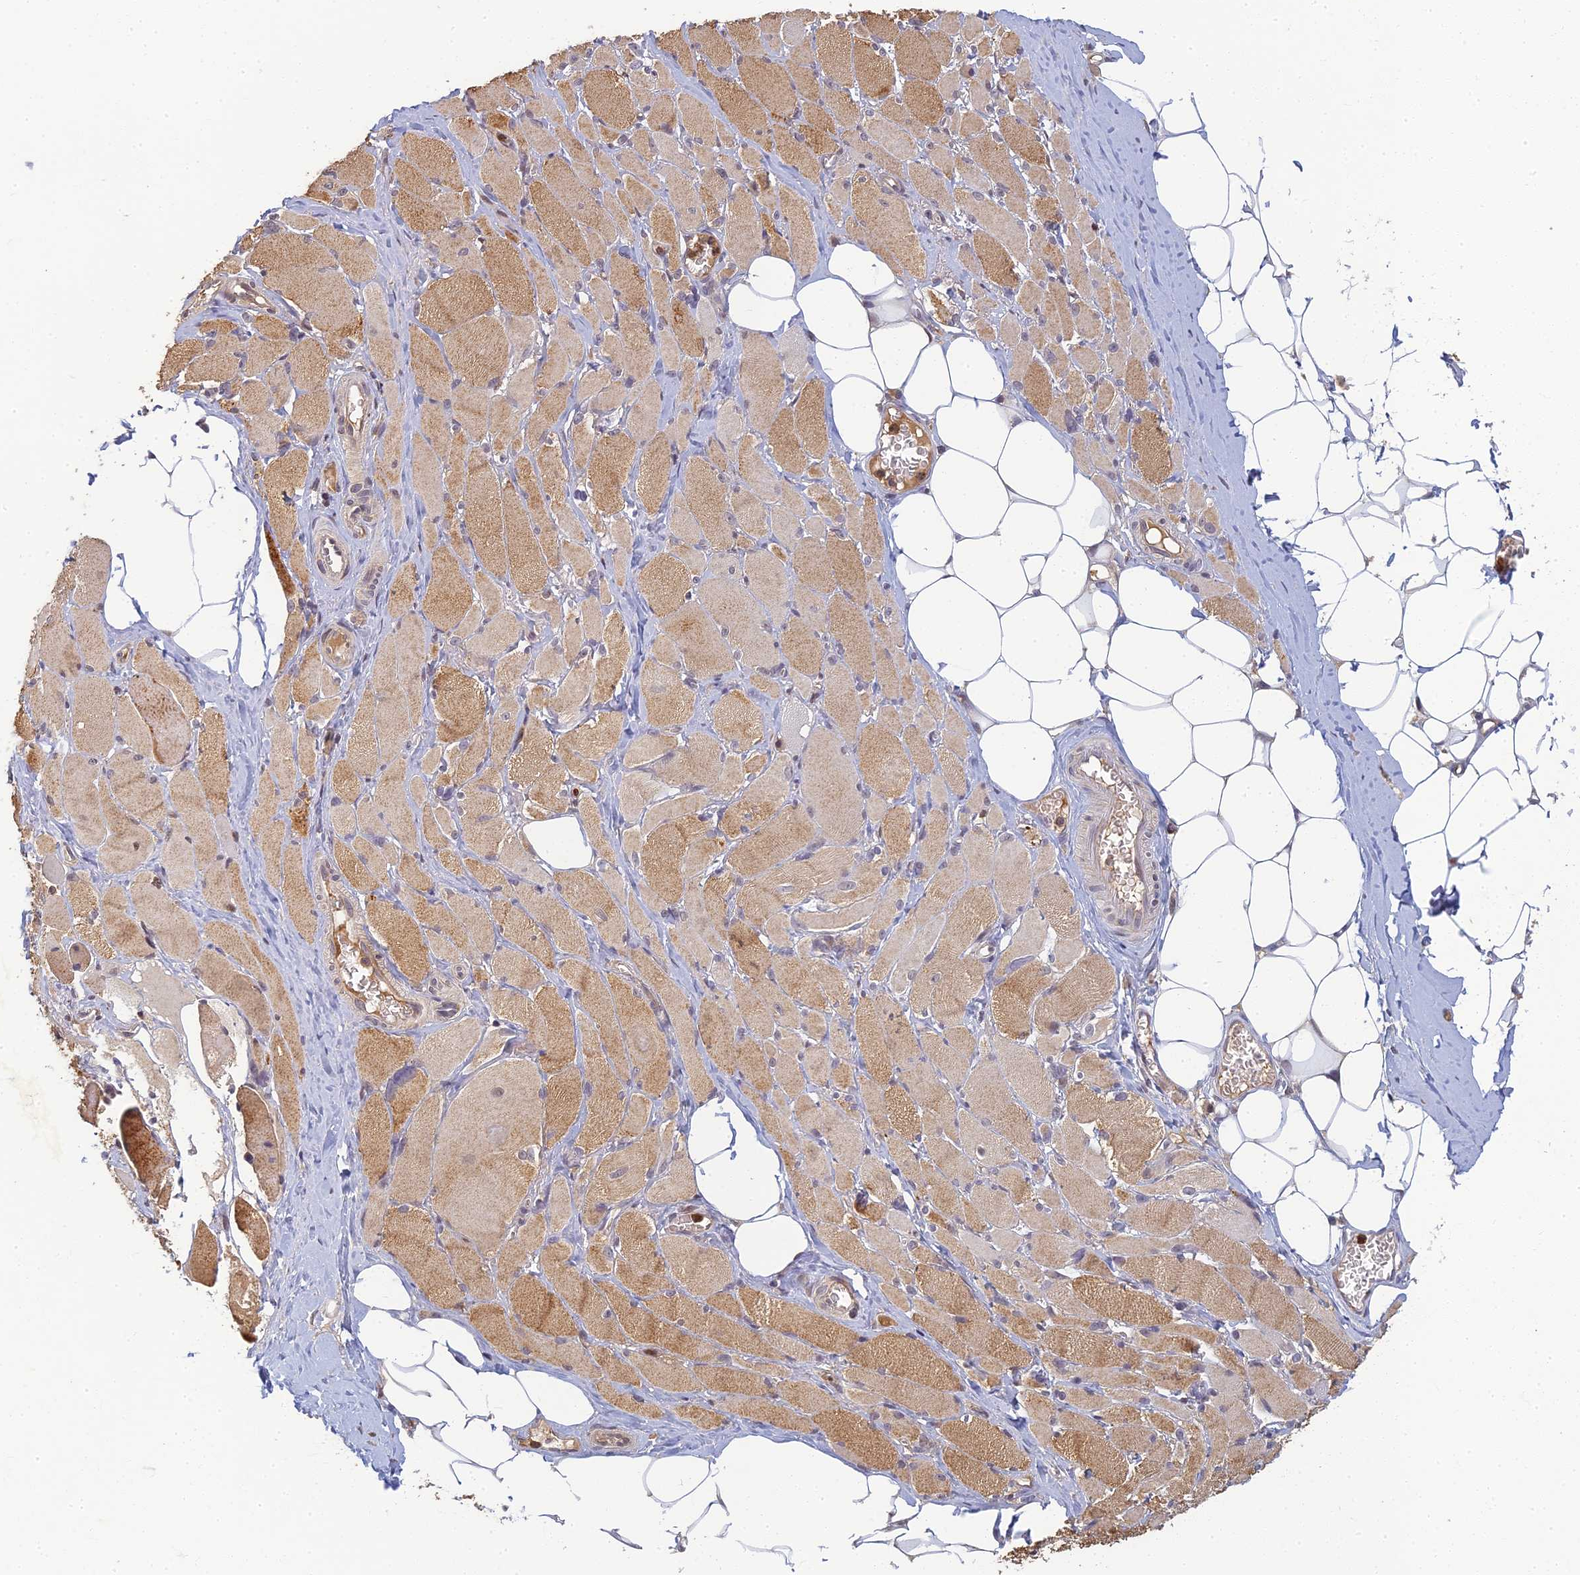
{"staining": {"intensity": "moderate", "quantity": ">75%", "location": "cytoplasmic/membranous"}, "tissue": "skeletal muscle", "cell_type": "Myocytes", "image_type": "normal", "snomed": [{"axis": "morphology", "description": "Normal tissue, NOS"}, {"axis": "morphology", "description": "Basal cell carcinoma"}, {"axis": "topography", "description": "Skeletal muscle"}], "caption": "Brown immunohistochemical staining in unremarkable human skeletal muscle reveals moderate cytoplasmic/membranous staining in approximately >75% of myocytes. (DAB (3,3'-diaminobenzidine) IHC with brightfield microscopy, high magnification).", "gene": "RGL3", "patient": {"sex": "female", "age": 64}}